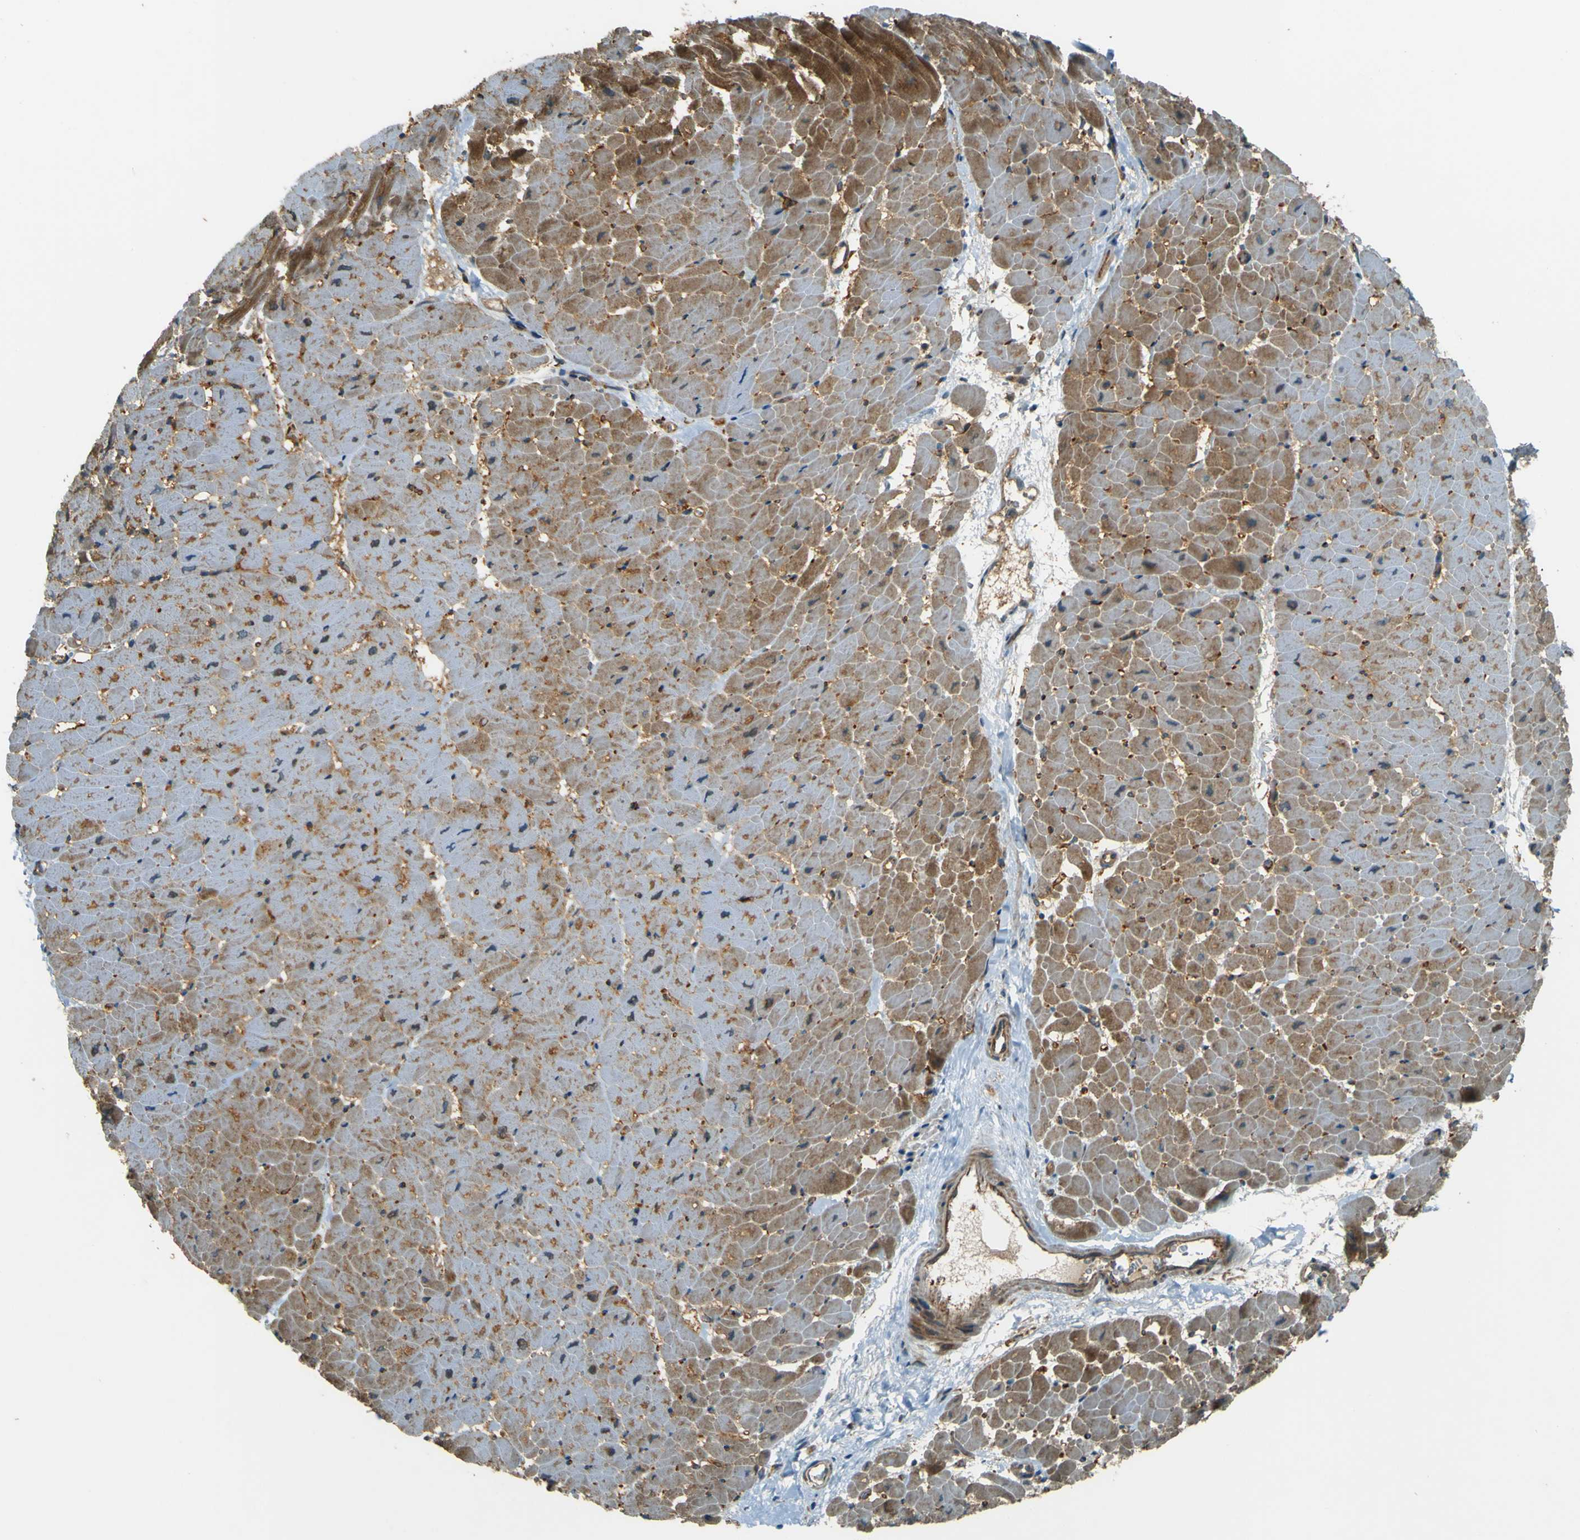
{"staining": {"intensity": "moderate", "quantity": "25%-75%", "location": "cytoplasmic/membranous"}, "tissue": "heart muscle", "cell_type": "Cardiomyocytes", "image_type": "normal", "snomed": [{"axis": "morphology", "description": "Normal tissue, NOS"}, {"axis": "topography", "description": "Heart"}], "caption": "Cardiomyocytes exhibit moderate cytoplasmic/membranous expression in about 25%-75% of cells in benign heart muscle. The protein is stained brown, and the nuclei are stained in blue (DAB IHC with brightfield microscopy, high magnification).", "gene": "DNAJC5", "patient": {"sex": "male", "age": 45}}